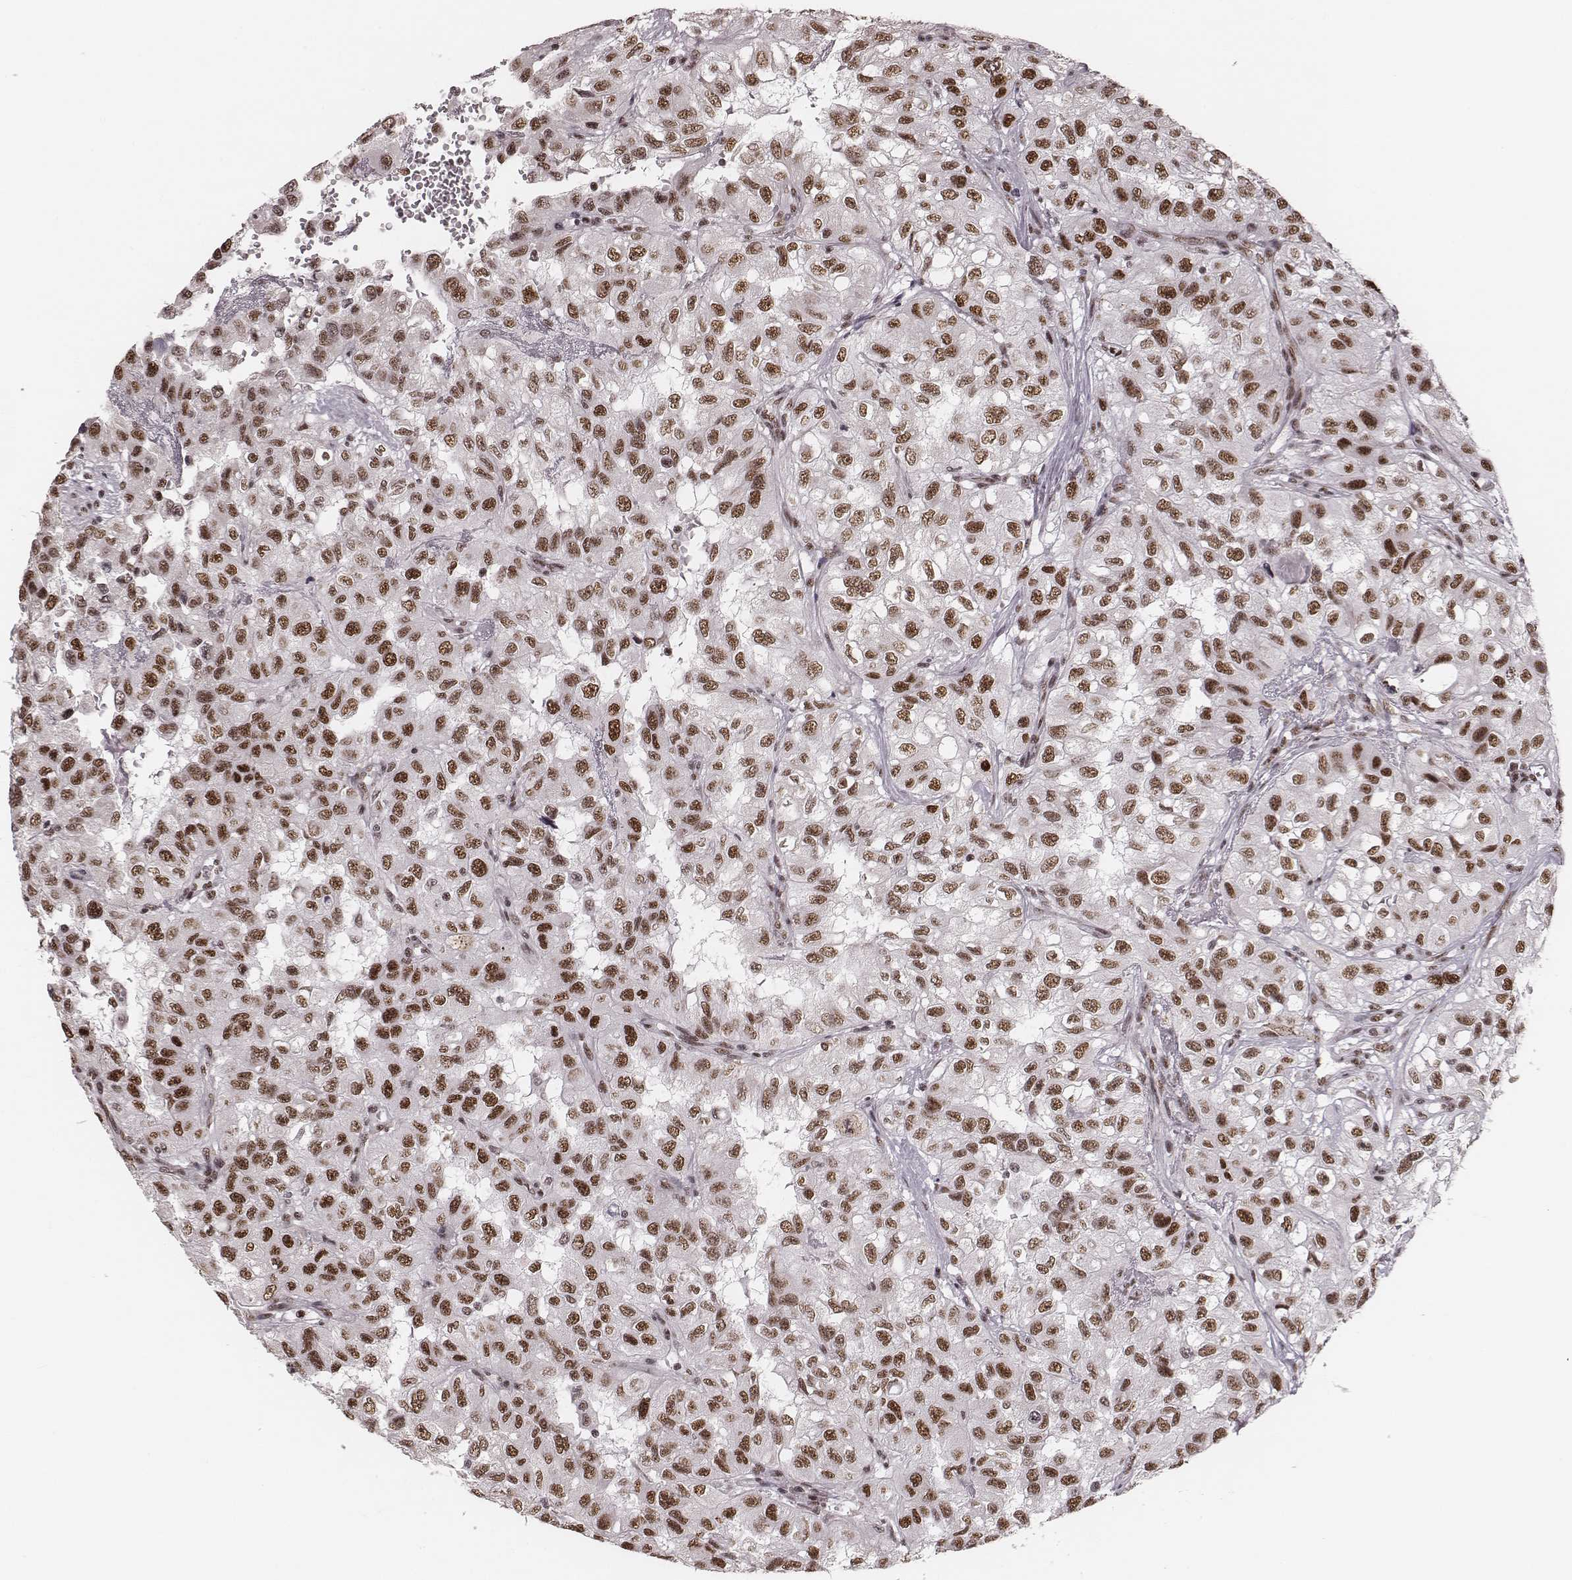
{"staining": {"intensity": "moderate", "quantity": ">75%", "location": "nuclear"}, "tissue": "renal cancer", "cell_type": "Tumor cells", "image_type": "cancer", "snomed": [{"axis": "morphology", "description": "Adenocarcinoma, NOS"}, {"axis": "topography", "description": "Kidney"}], "caption": "Protein staining by IHC displays moderate nuclear staining in approximately >75% of tumor cells in adenocarcinoma (renal).", "gene": "LUC7L", "patient": {"sex": "male", "age": 64}}